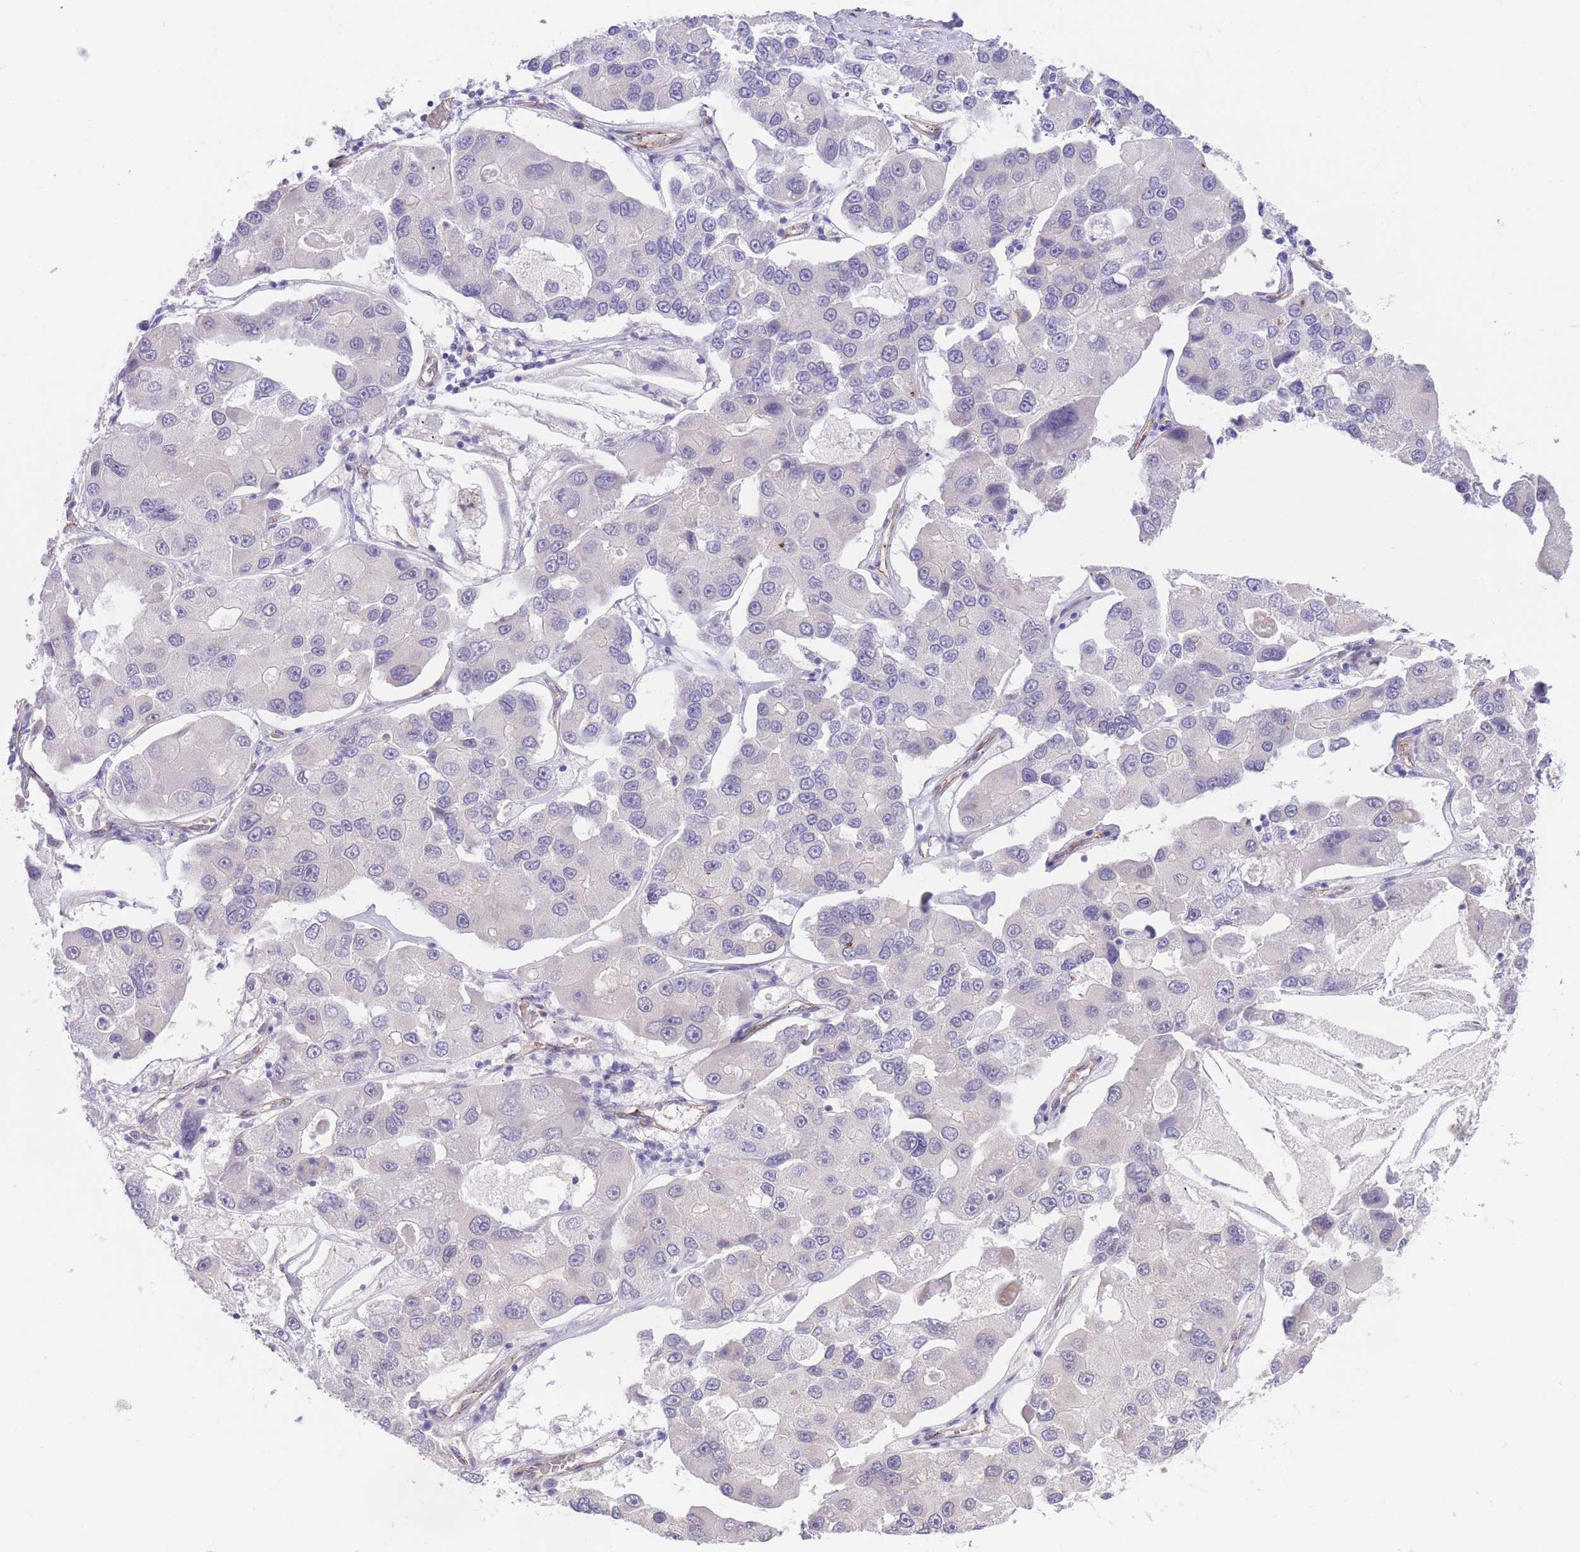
{"staining": {"intensity": "negative", "quantity": "none", "location": "none"}, "tissue": "lung cancer", "cell_type": "Tumor cells", "image_type": "cancer", "snomed": [{"axis": "morphology", "description": "Adenocarcinoma, NOS"}, {"axis": "topography", "description": "Lung"}], "caption": "An immunohistochemistry (IHC) micrograph of lung cancer (adenocarcinoma) is shown. There is no staining in tumor cells of lung cancer (adenocarcinoma).", "gene": "QTRT1", "patient": {"sex": "female", "age": 54}}